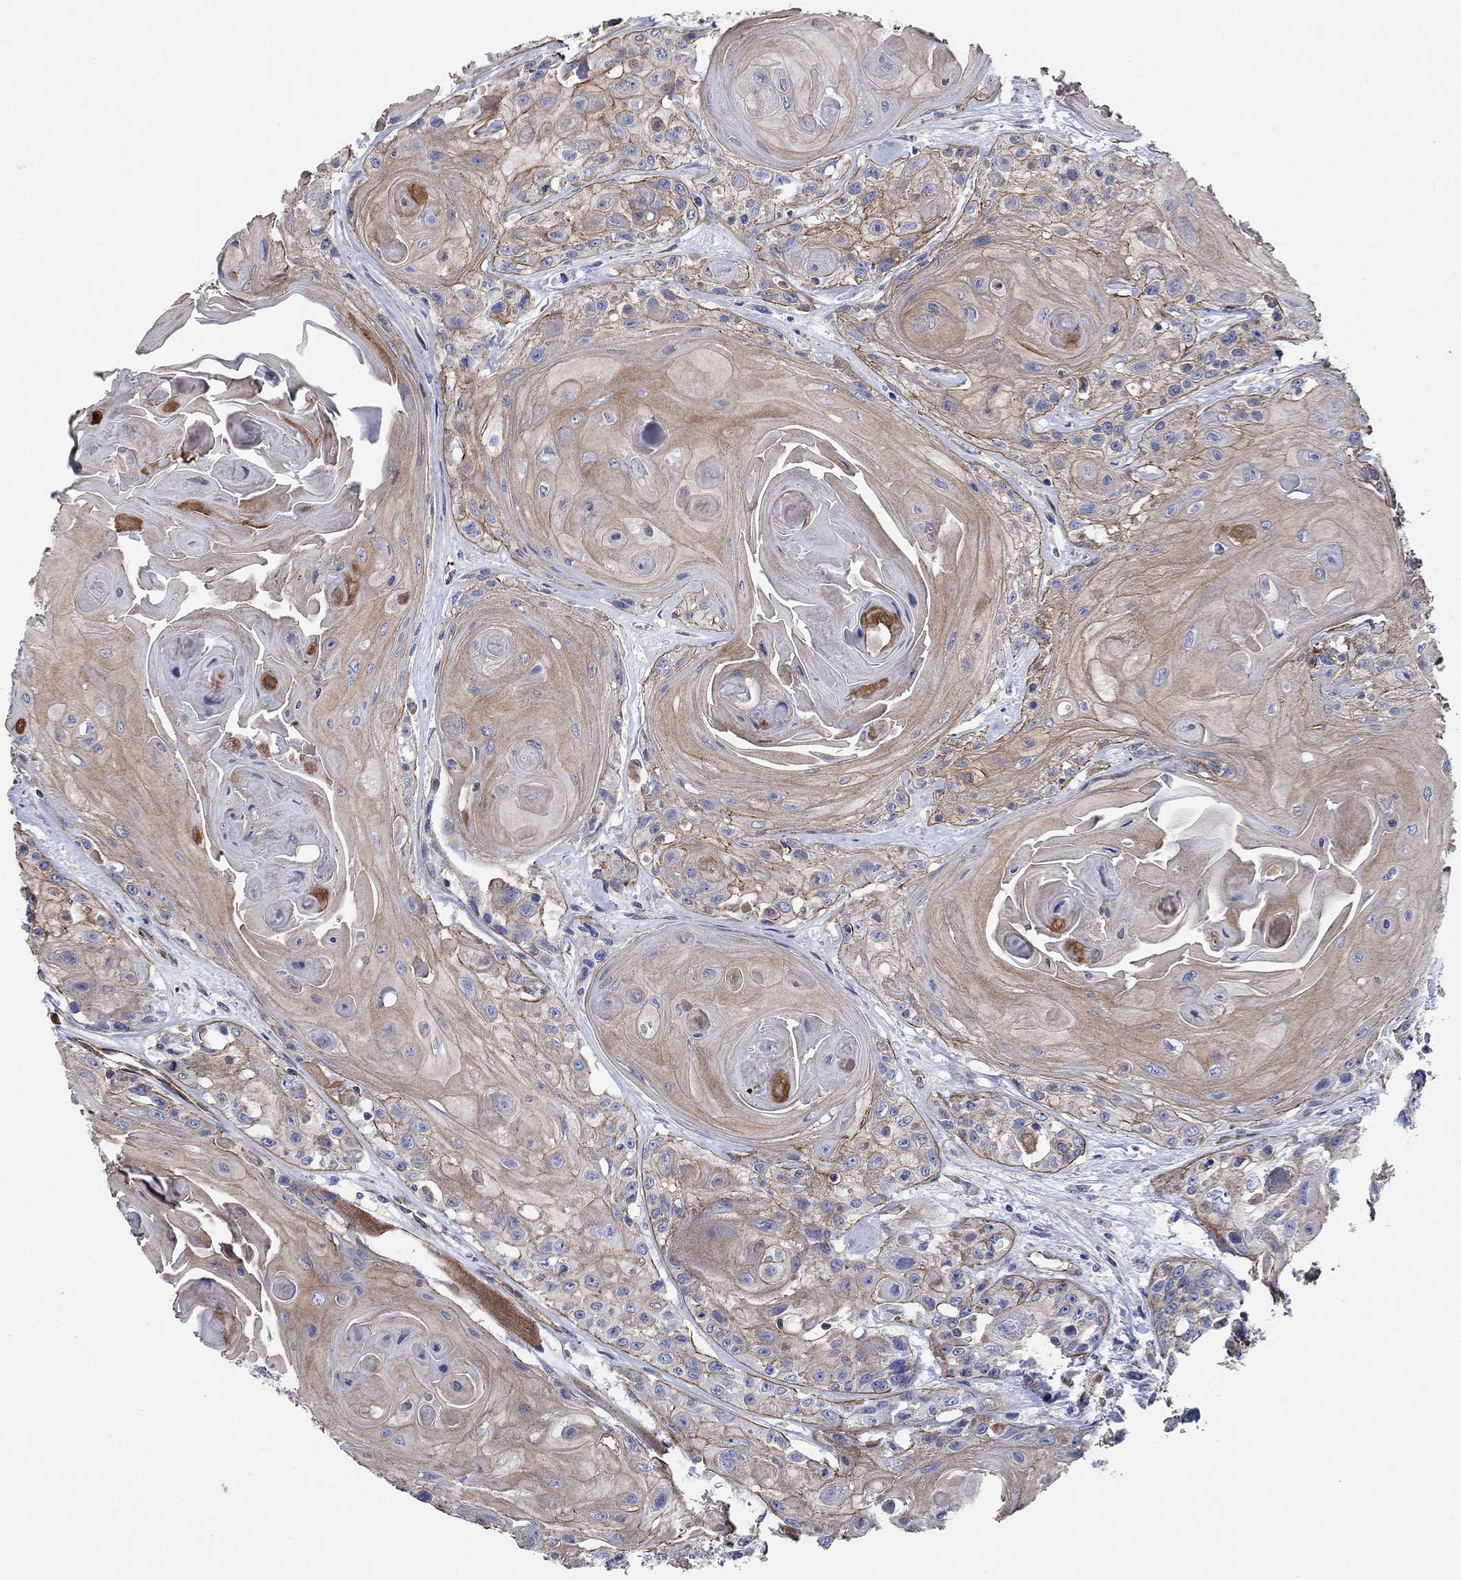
{"staining": {"intensity": "moderate", "quantity": ">75%", "location": "cytoplasmic/membranous"}, "tissue": "head and neck cancer", "cell_type": "Tumor cells", "image_type": "cancer", "snomed": [{"axis": "morphology", "description": "Squamous cell carcinoma, NOS"}, {"axis": "topography", "description": "Head-Neck"}], "caption": "IHC of human head and neck cancer demonstrates medium levels of moderate cytoplasmic/membranous staining in about >75% of tumor cells. (Brightfield microscopy of DAB IHC at high magnification).", "gene": "FMN1", "patient": {"sex": "female", "age": 59}}